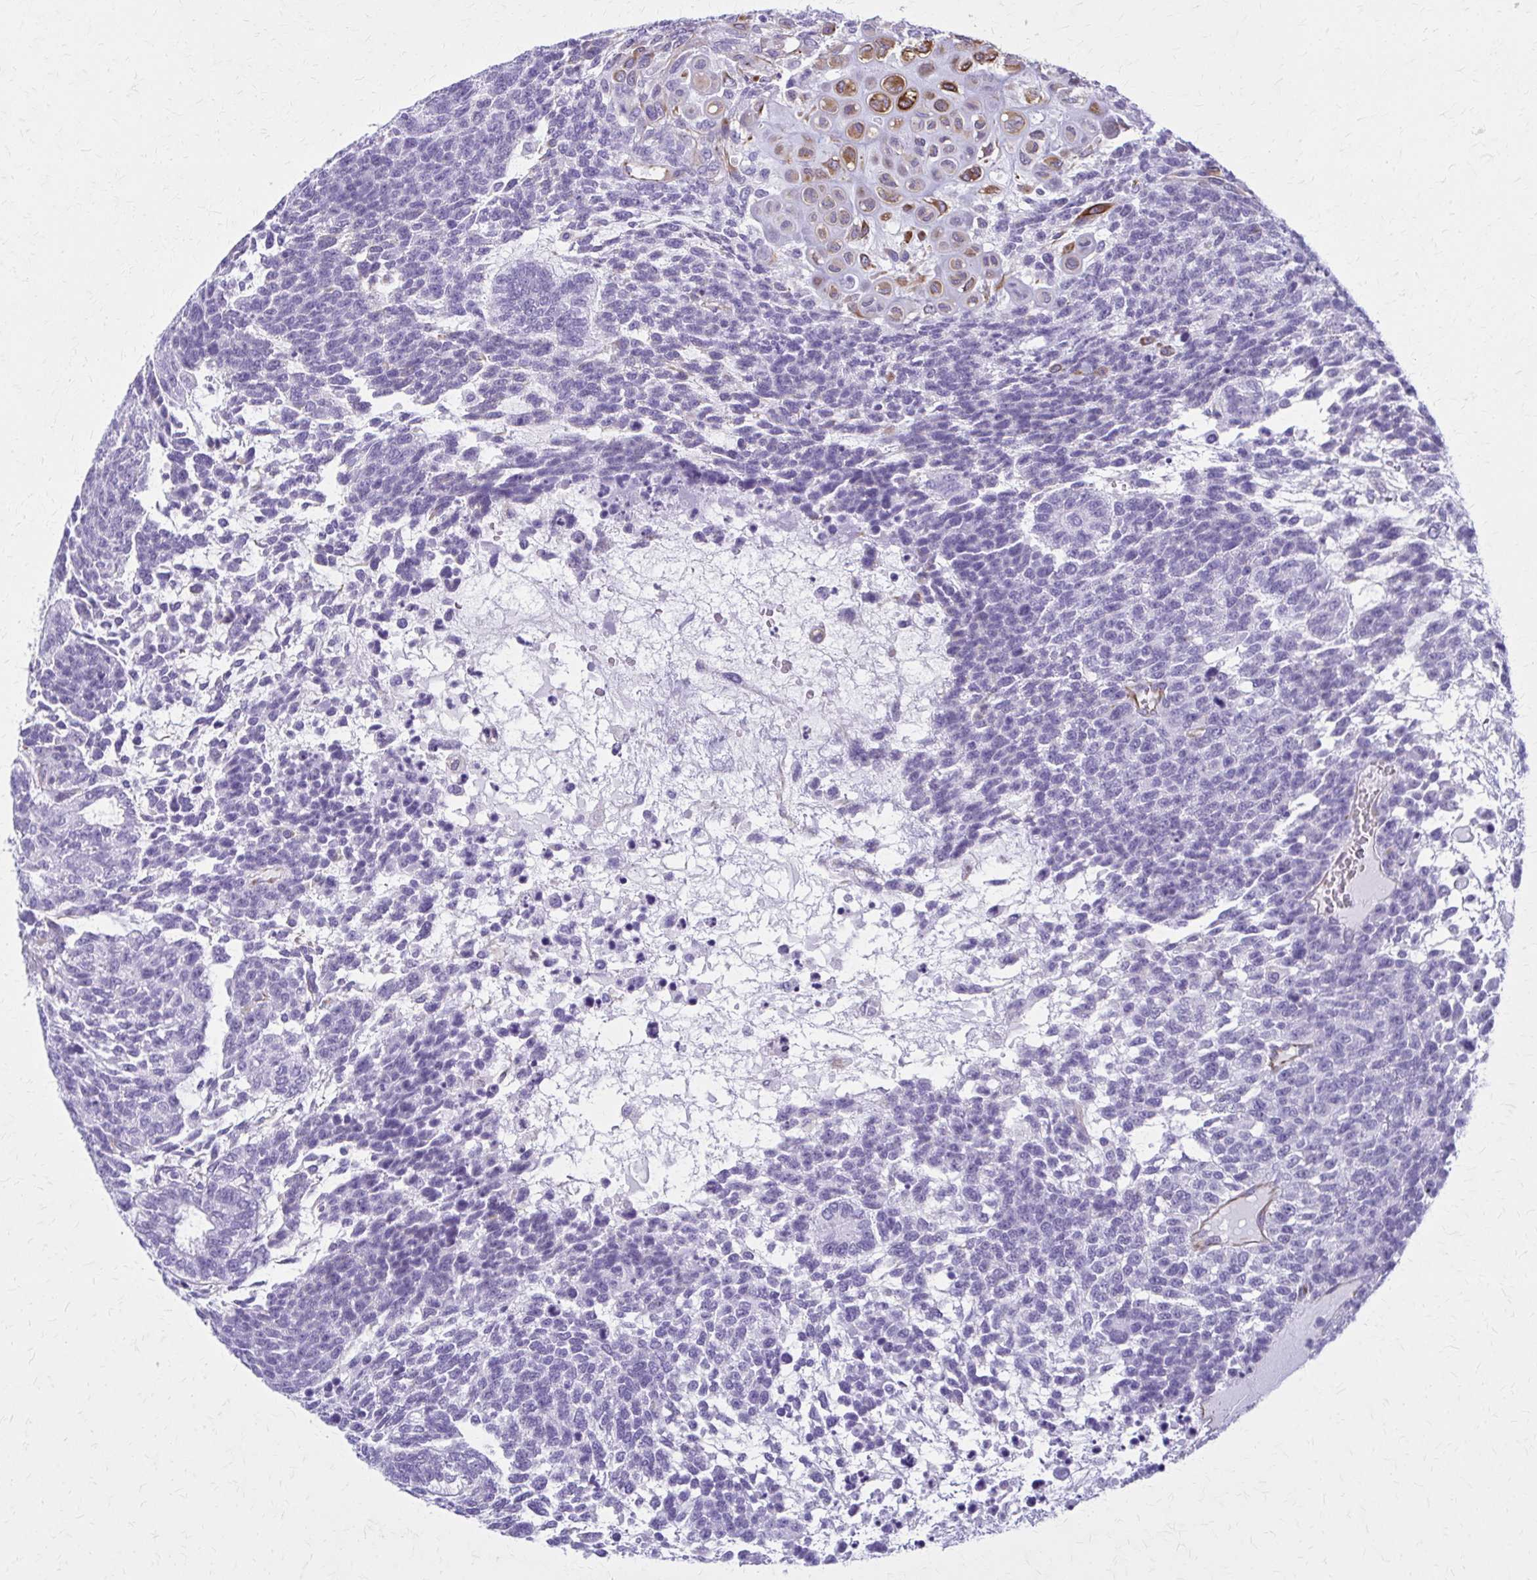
{"staining": {"intensity": "moderate", "quantity": "<25%", "location": "cytoplasmic/membranous"}, "tissue": "testis cancer", "cell_type": "Tumor cells", "image_type": "cancer", "snomed": [{"axis": "morphology", "description": "Carcinoma, Embryonal, NOS"}, {"axis": "topography", "description": "Testis"}], "caption": "There is low levels of moderate cytoplasmic/membranous staining in tumor cells of testis cancer (embryonal carcinoma), as demonstrated by immunohistochemical staining (brown color).", "gene": "GFAP", "patient": {"sex": "male", "age": 23}}